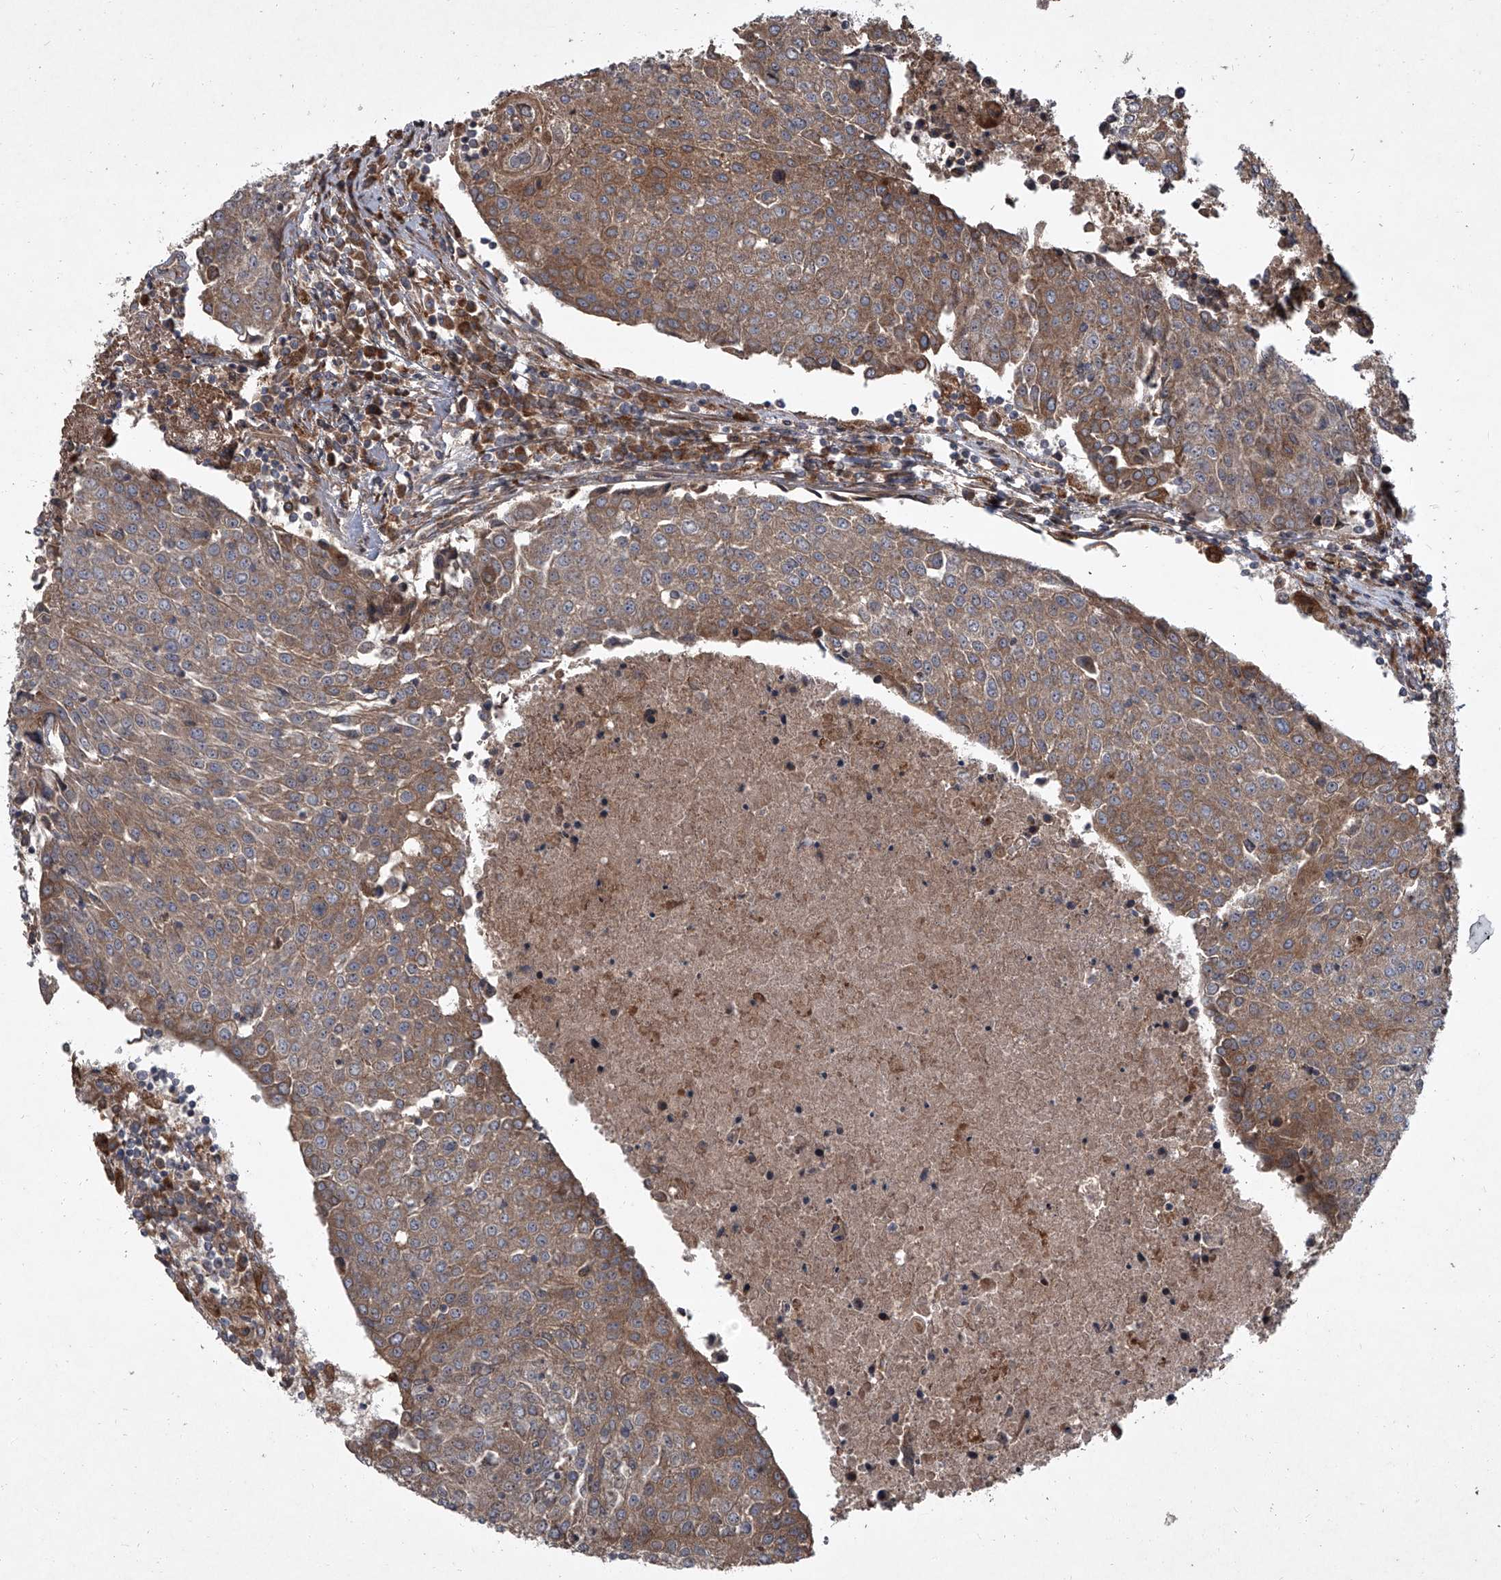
{"staining": {"intensity": "moderate", "quantity": ">75%", "location": "cytoplasmic/membranous"}, "tissue": "urothelial cancer", "cell_type": "Tumor cells", "image_type": "cancer", "snomed": [{"axis": "morphology", "description": "Urothelial carcinoma, High grade"}, {"axis": "topography", "description": "Urinary bladder"}], "caption": "This histopathology image shows urothelial cancer stained with immunohistochemistry (IHC) to label a protein in brown. The cytoplasmic/membranous of tumor cells show moderate positivity for the protein. Nuclei are counter-stained blue.", "gene": "EVA1C", "patient": {"sex": "female", "age": 85}}